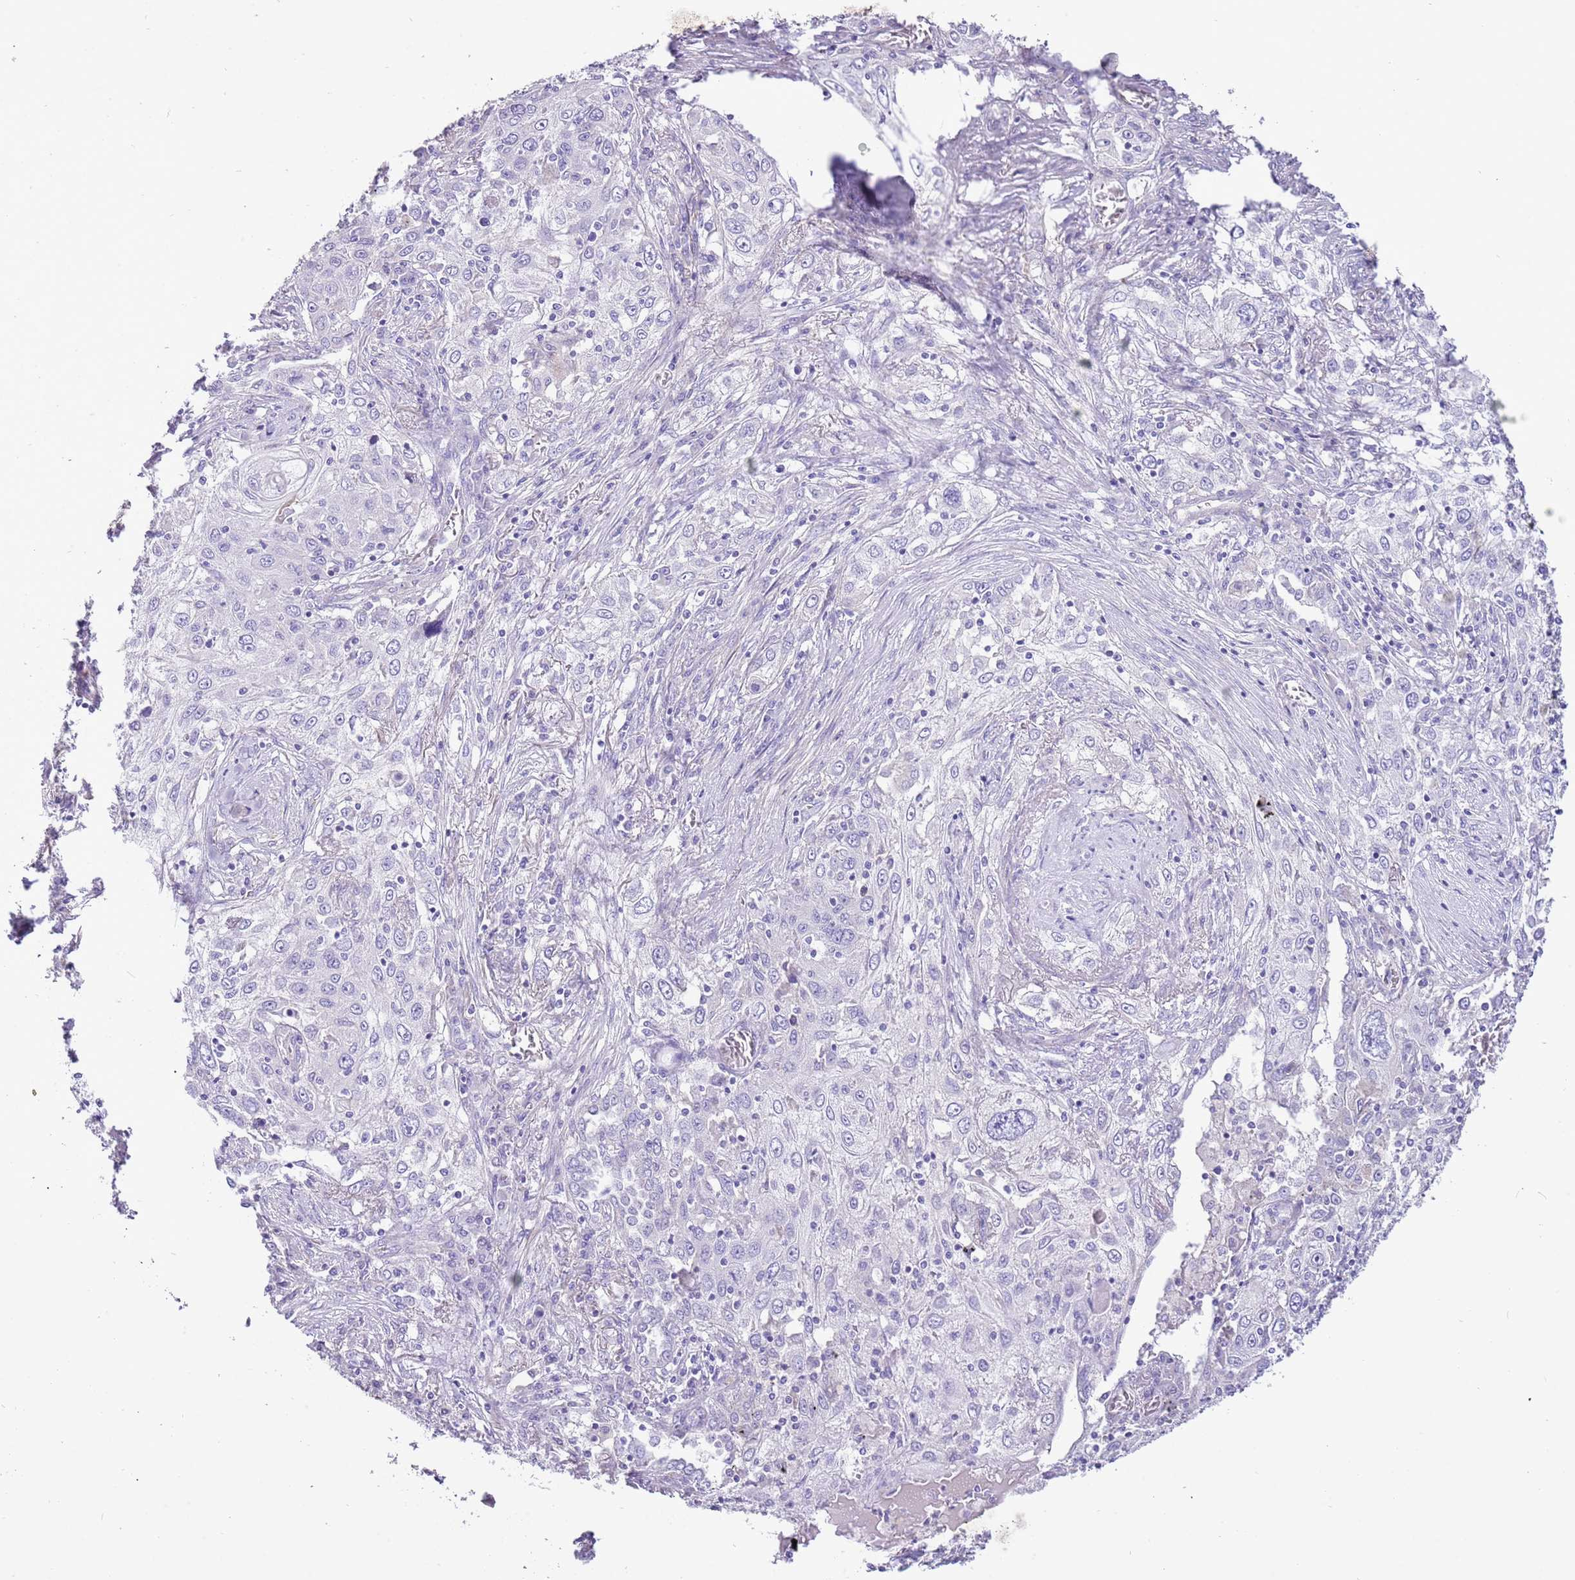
{"staining": {"intensity": "negative", "quantity": "none", "location": "none"}, "tissue": "lung cancer", "cell_type": "Tumor cells", "image_type": "cancer", "snomed": [{"axis": "morphology", "description": "Squamous cell carcinoma, NOS"}, {"axis": "topography", "description": "Lung"}], "caption": "Tumor cells show no significant protein expression in lung squamous cell carcinoma.", "gene": "KBTBD3", "patient": {"sex": "female", "age": 69}}